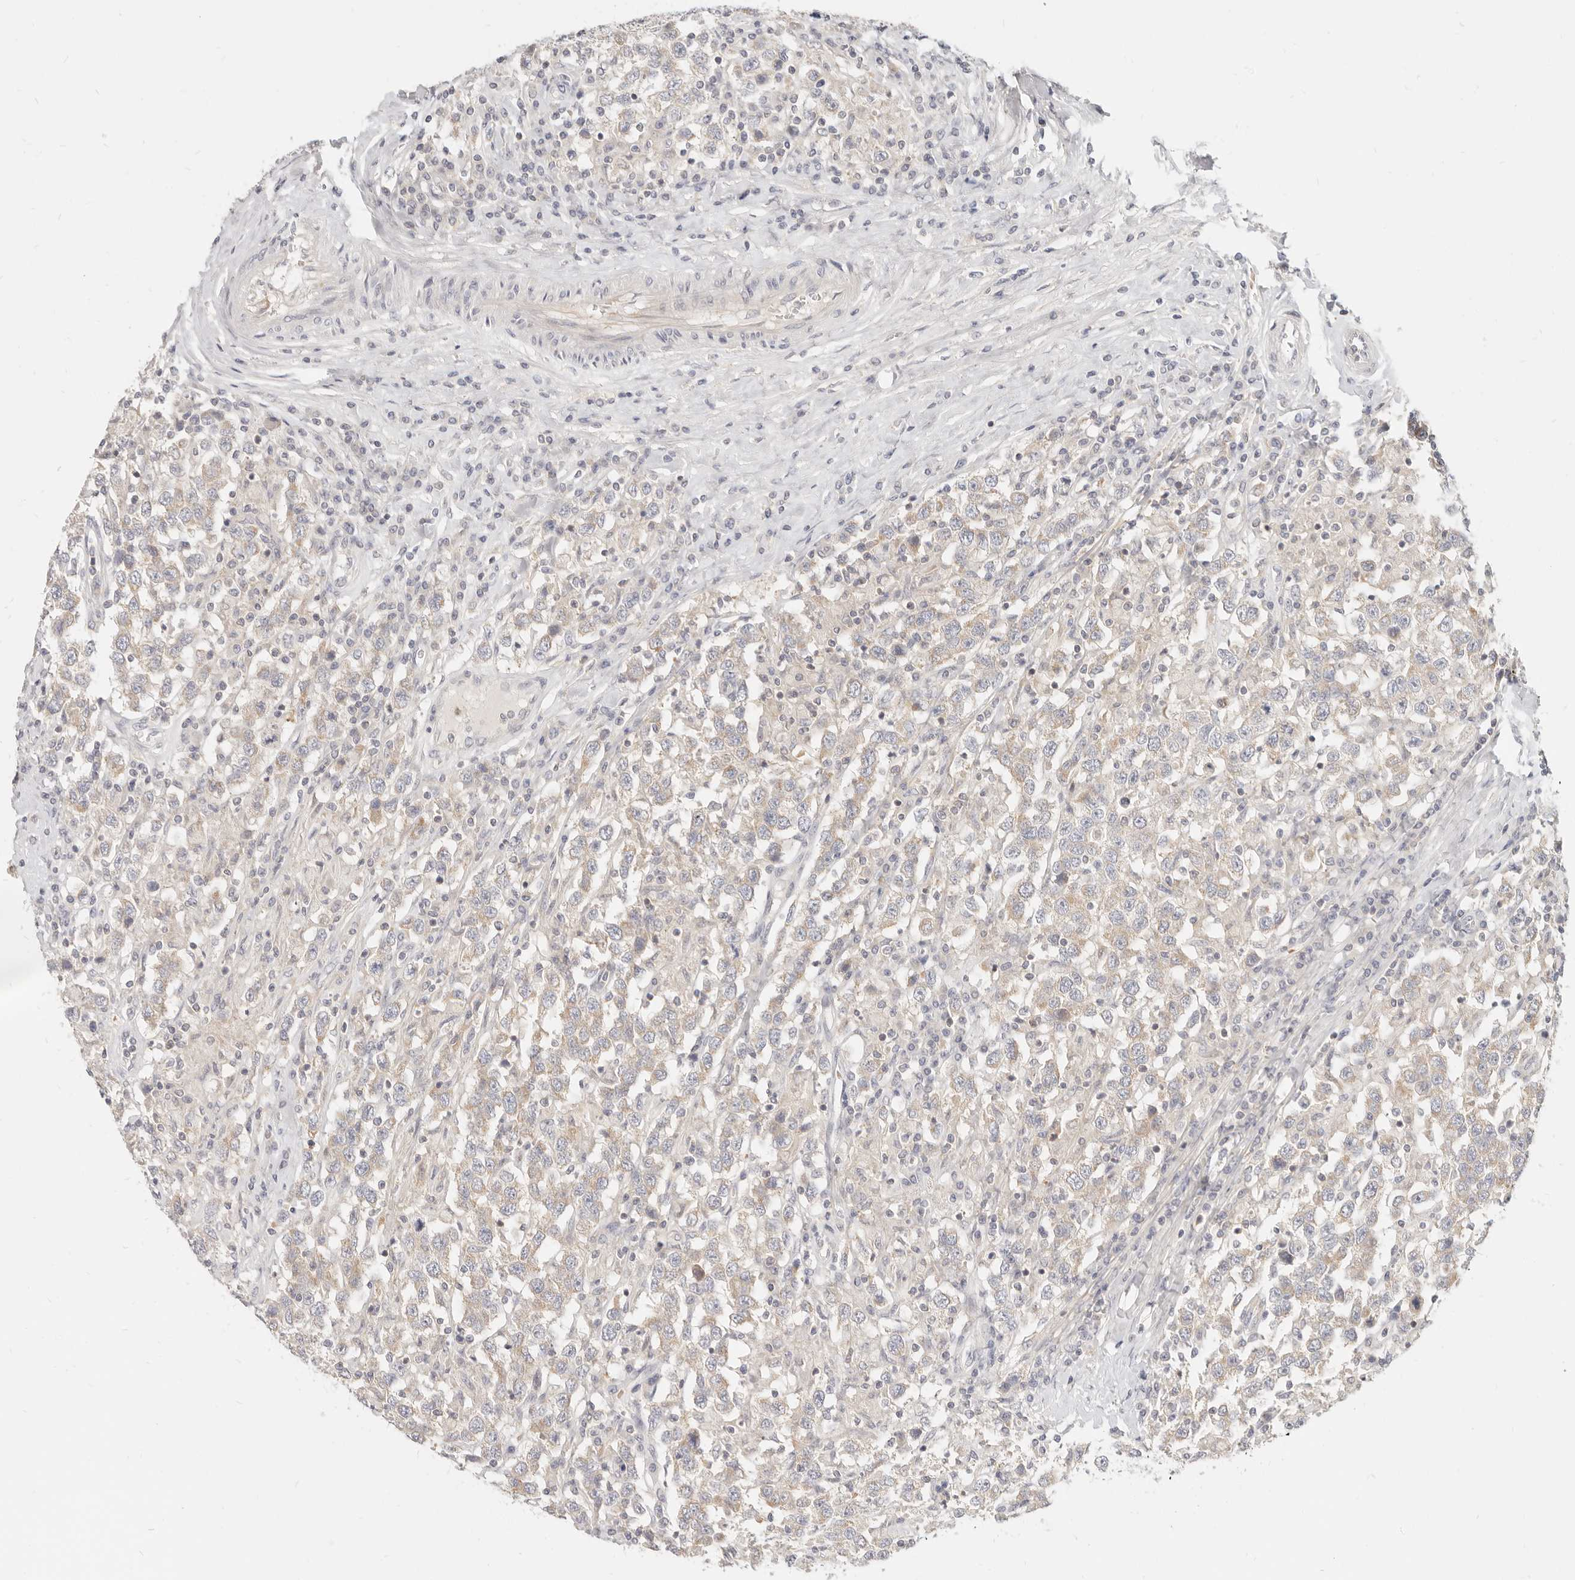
{"staining": {"intensity": "weak", "quantity": "<25%", "location": "cytoplasmic/membranous"}, "tissue": "testis cancer", "cell_type": "Tumor cells", "image_type": "cancer", "snomed": [{"axis": "morphology", "description": "Seminoma, NOS"}, {"axis": "topography", "description": "Testis"}], "caption": "High power microscopy photomicrograph of an IHC photomicrograph of seminoma (testis), revealing no significant expression in tumor cells.", "gene": "LTB4R2", "patient": {"sex": "male", "age": 41}}